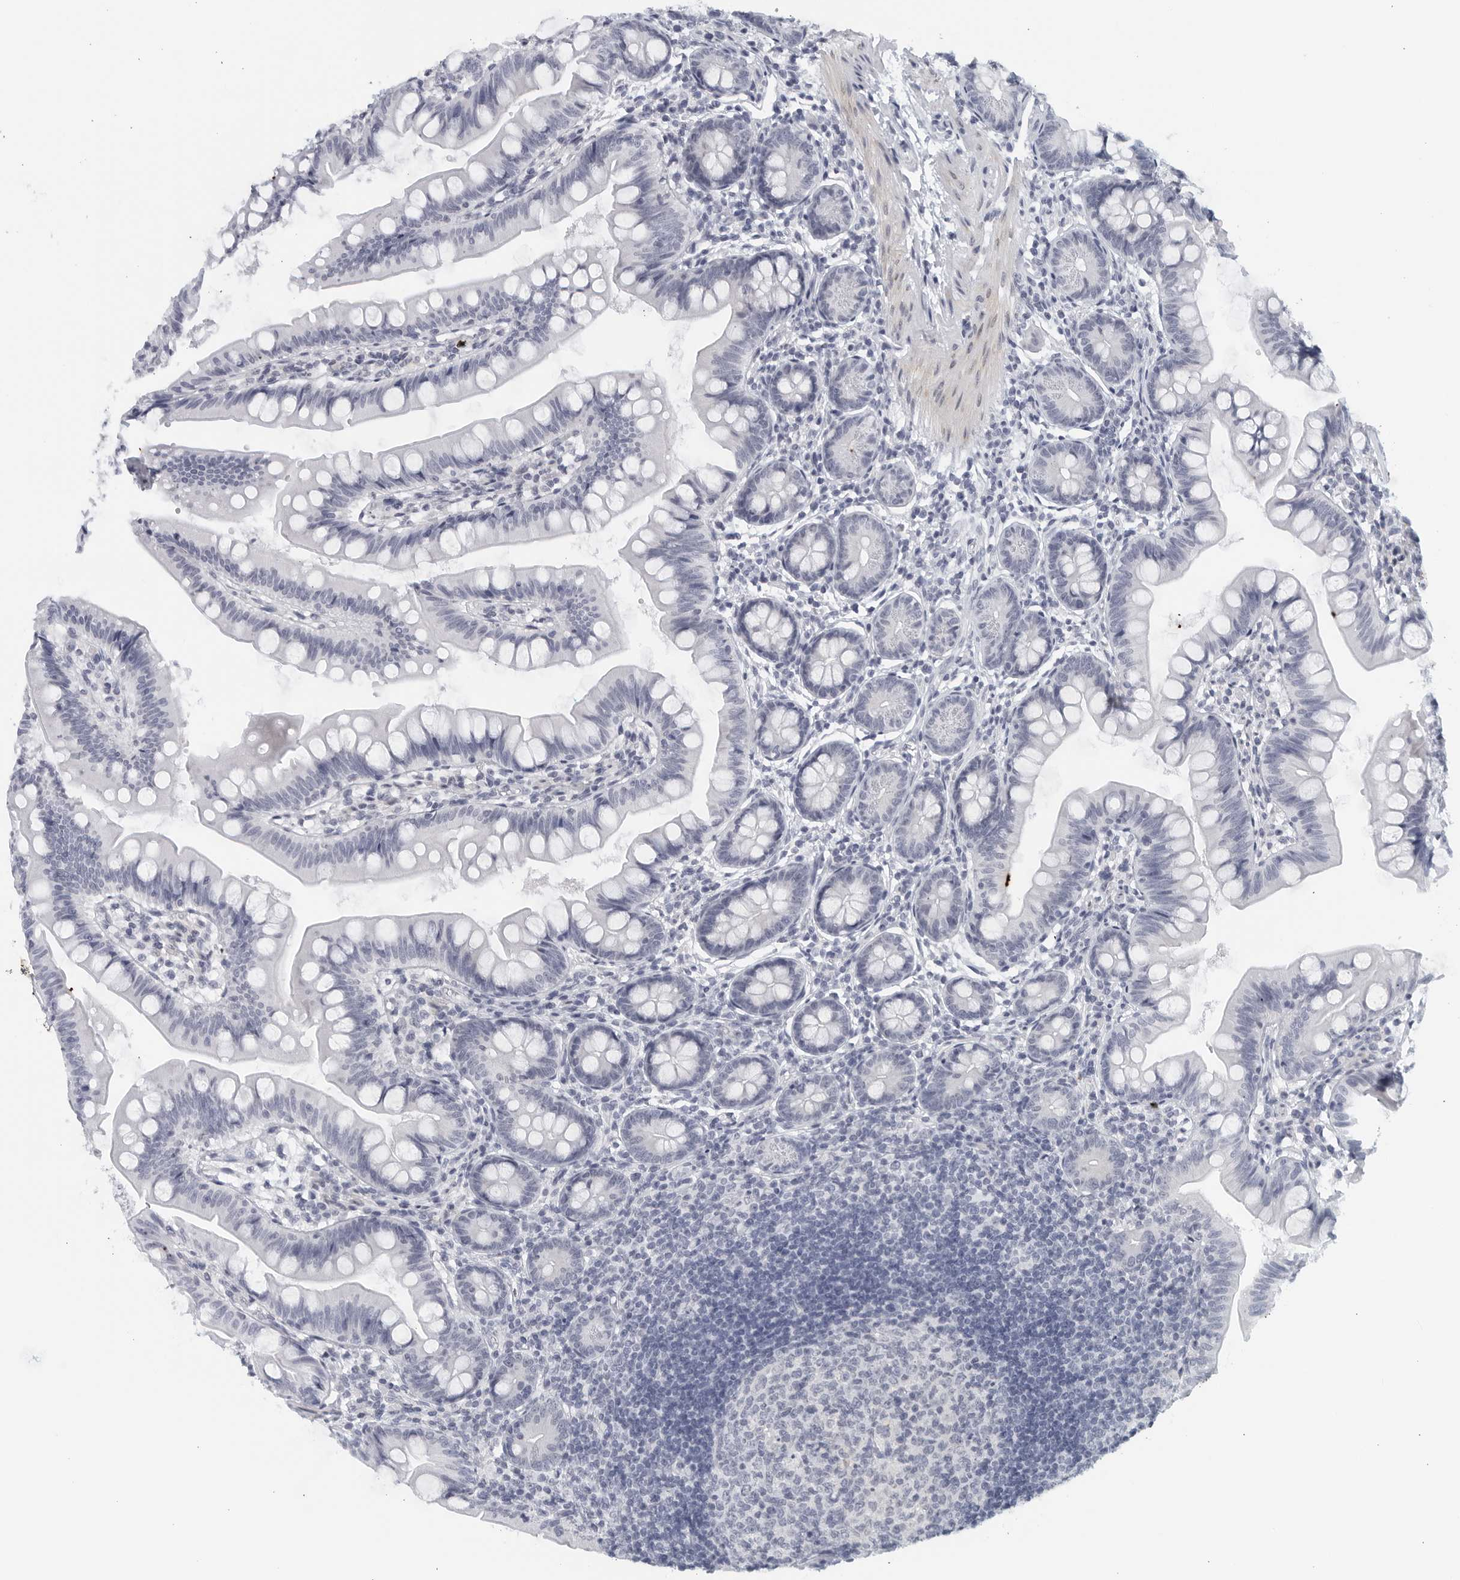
{"staining": {"intensity": "negative", "quantity": "none", "location": "none"}, "tissue": "small intestine", "cell_type": "Glandular cells", "image_type": "normal", "snomed": [{"axis": "morphology", "description": "Normal tissue, NOS"}, {"axis": "topography", "description": "Small intestine"}], "caption": "The photomicrograph displays no staining of glandular cells in benign small intestine. The staining is performed using DAB (3,3'-diaminobenzidine) brown chromogen with nuclei counter-stained in using hematoxylin.", "gene": "MATN1", "patient": {"sex": "male", "age": 7}}